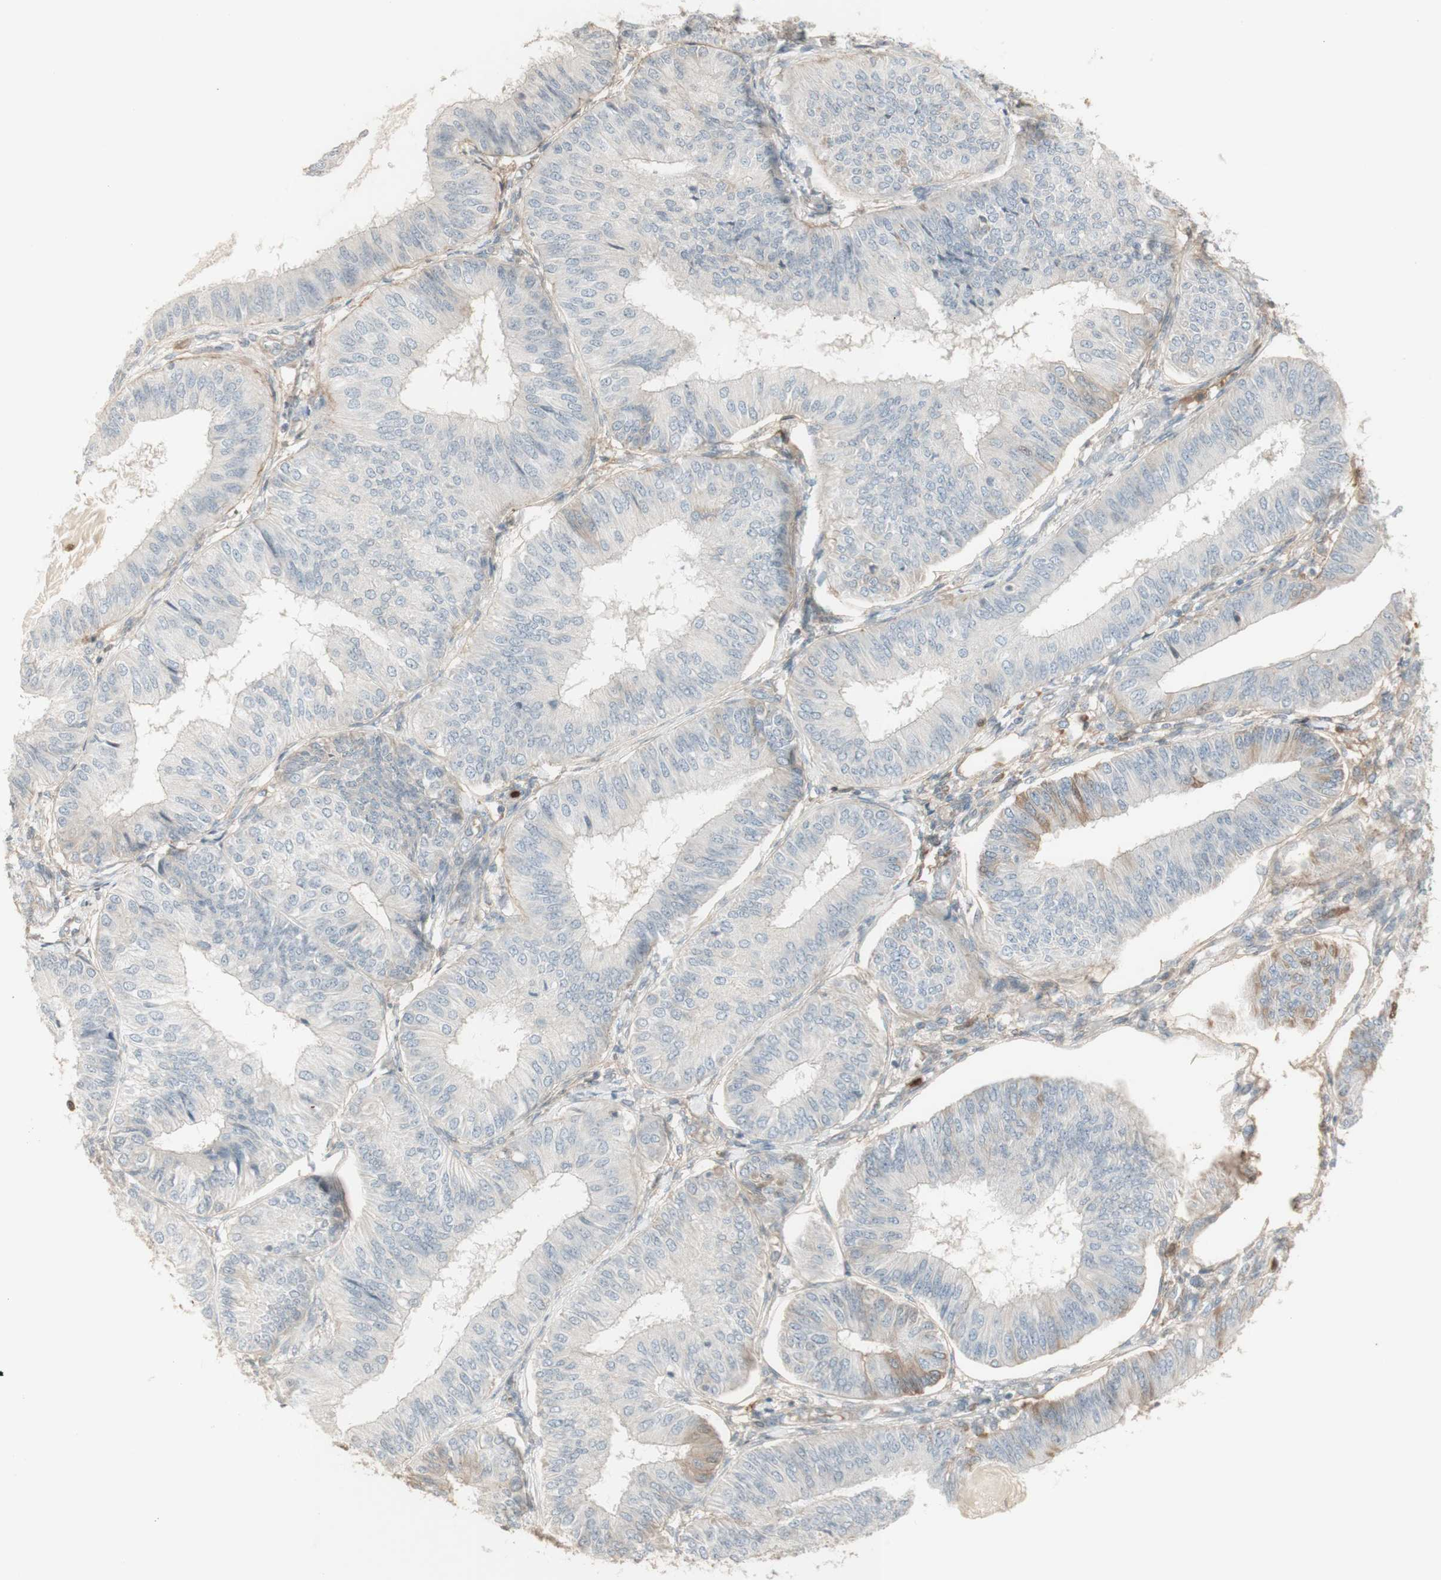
{"staining": {"intensity": "moderate", "quantity": "<25%", "location": "cytoplasmic/membranous"}, "tissue": "endometrial cancer", "cell_type": "Tumor cells", "image_type": "cancer", "snomed": [{"axis": "morphology", "description": "Adenocarcinoma, NOS"}, {"axis": "topography", "description": "Endometrium"}], "caption": "Immunohistochemistry of endometrial adenocarcinoma displays low levels of moderate cytoplasmic/membranous positivity in approximately <25% of tumor cells.", "gene": "NID1", "patient": {"sex": "female", "age": 58}}